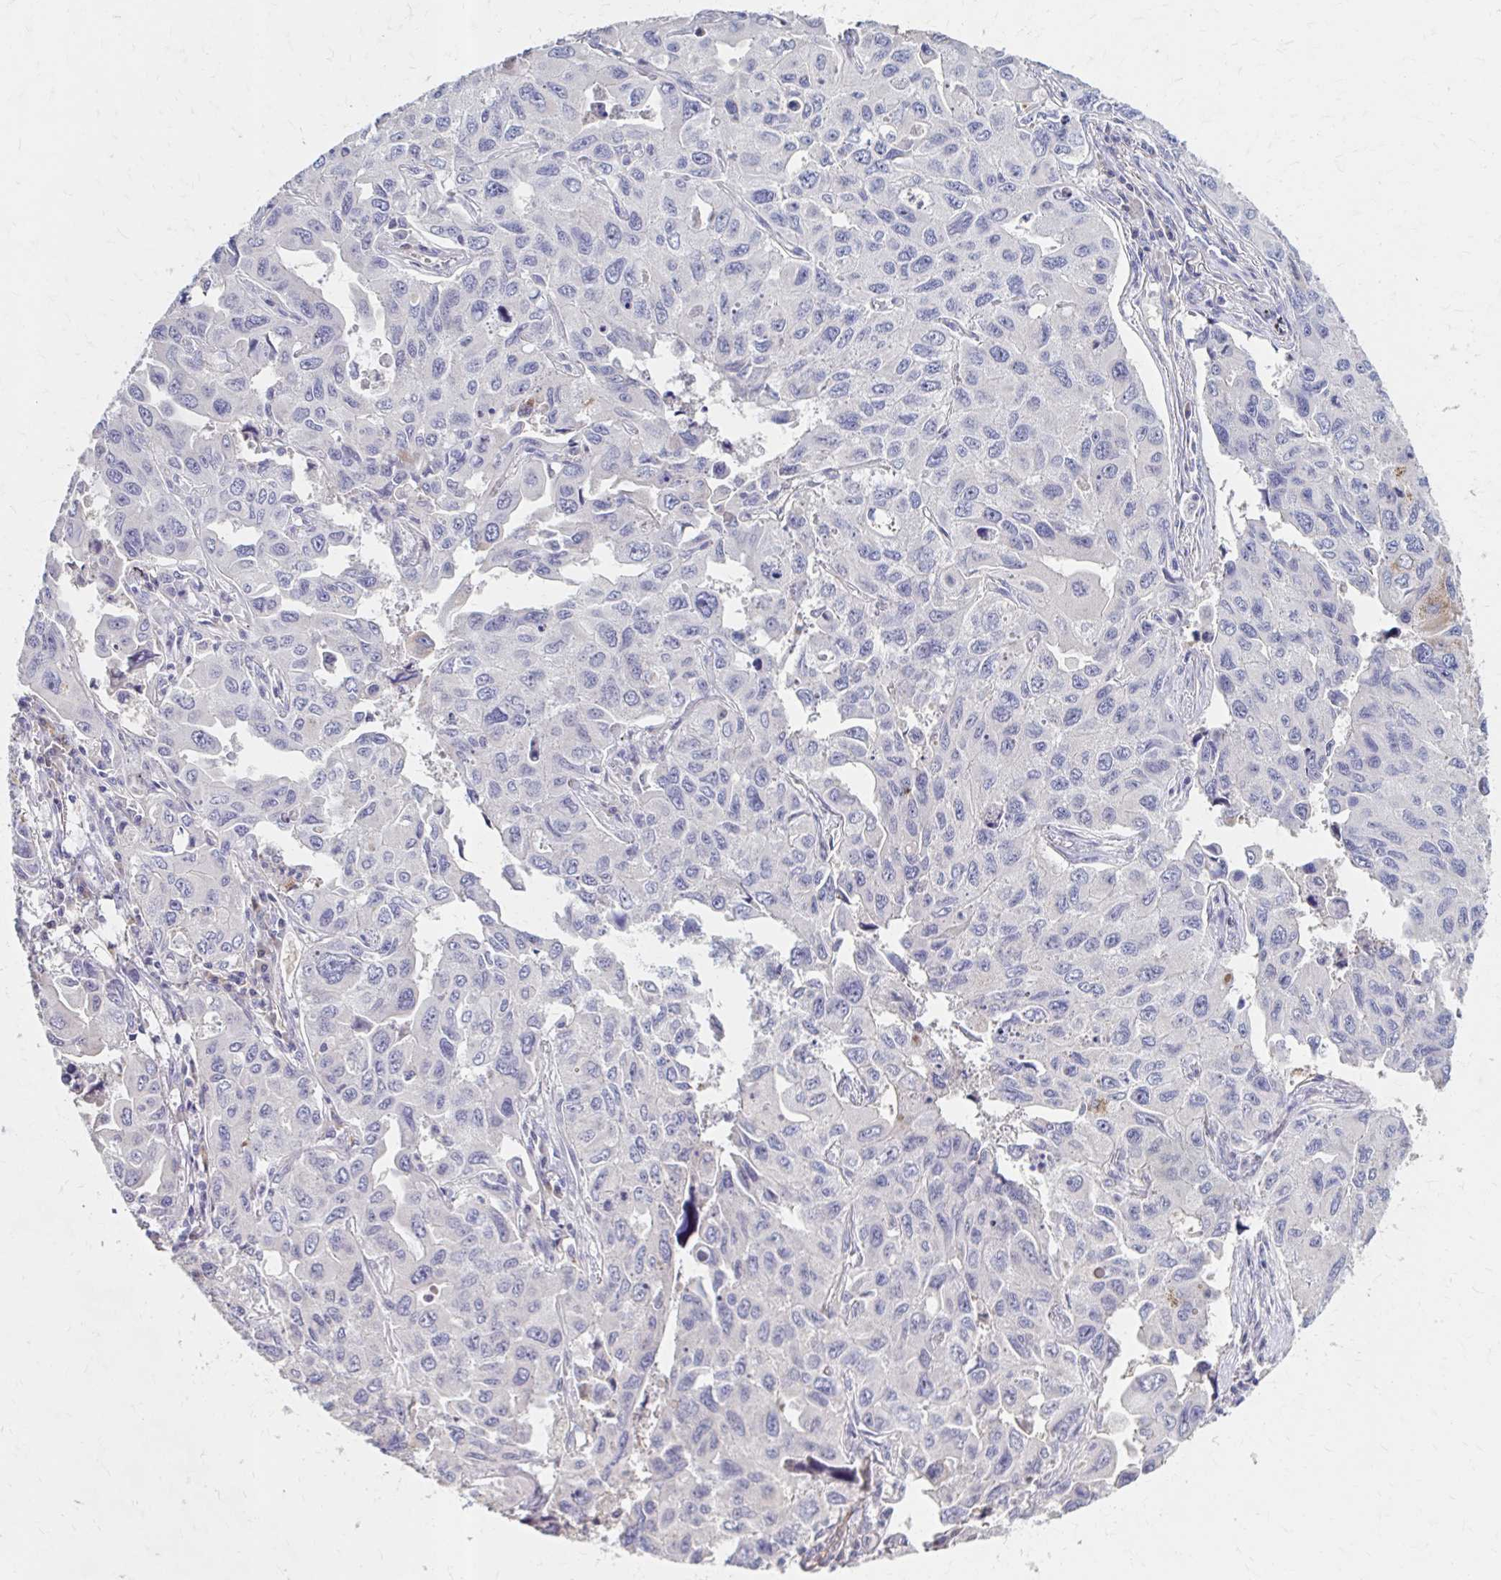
{"staining": {"intensity": "negative", "quantity": "none", "location": "none"}, "tissue": "lung cancer", "cell_type": "Tumor cells", "image_type": "cancer", "snomed": [{"axis": "morphology", "description": "Adenocarcinoma, NOS"}, {"axis": "topography", "description": "Lung"}], "caption": "This is an immunohistochemistry (IHC) image of lung adenocarcinoma. There is no positivity in tumor cells.", "gene": "HMGCS2", "patient": {"sex": "male", "age": 64}}